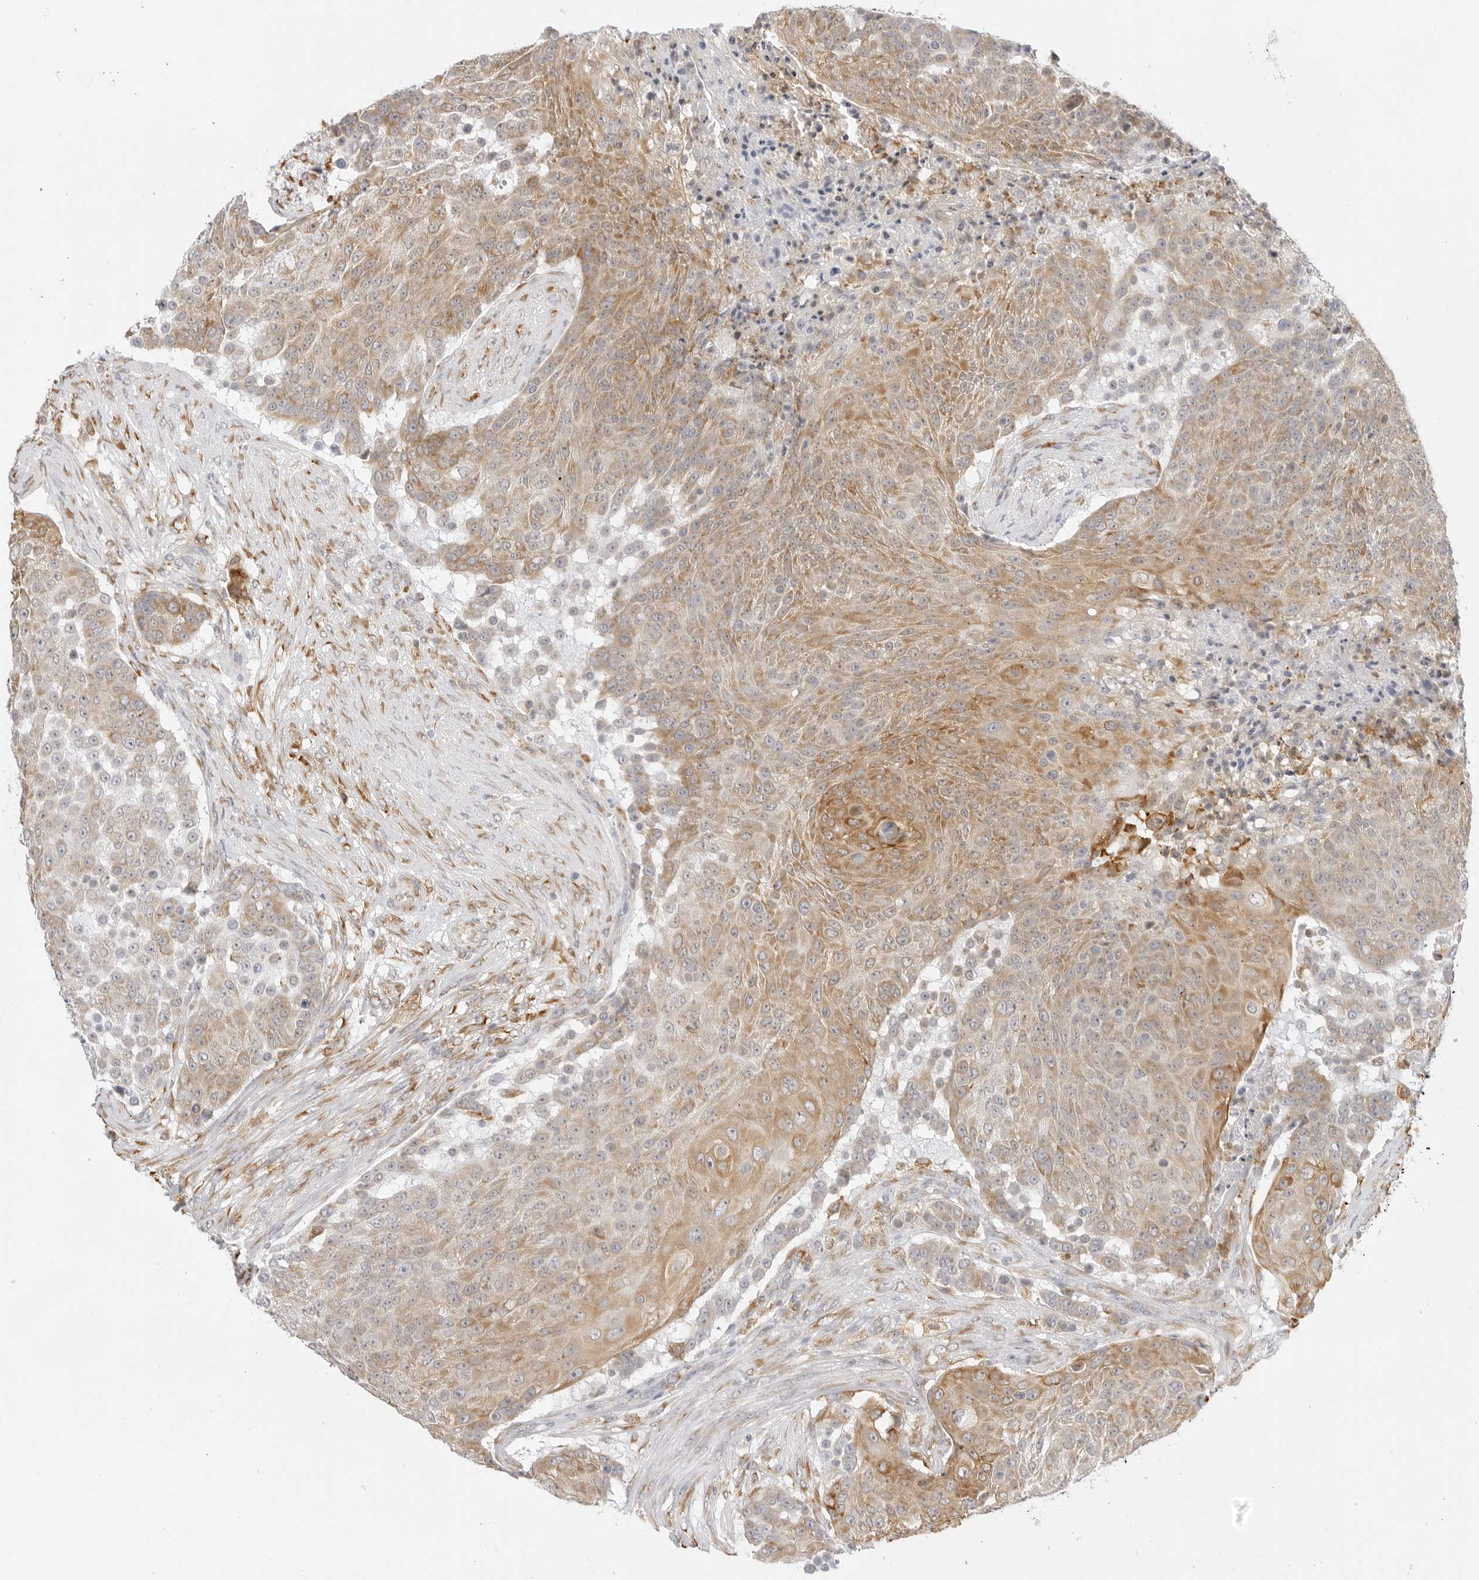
{"staining": {"intensity": "moderate", "quantity": "25%-75%", "location": "cytoplasmic/membranous"}, "tissue": "urothelial cancer", "cell_type": "Tumor cells", "image_type": "cancer", "snomed": [{"axis": "morphology", "description": "Urothelial carcinoma, High grade"}, {"axis": "topography", "description": "Urinary bladder"}], "caption": "Immunohistochemistry of human urothelial cancer shows medium levels of moderate cytoplasmic/membranous expression in approximately 25%-75% of tumor cells. The staining was performed using DAB (3,3'-diaminobenzidine), with brown indicating positive protein expression. Nuclei are stained blue with hematoxylin.", "gene": "THEM4", "patient": {"sex": "female", "age": 63}}